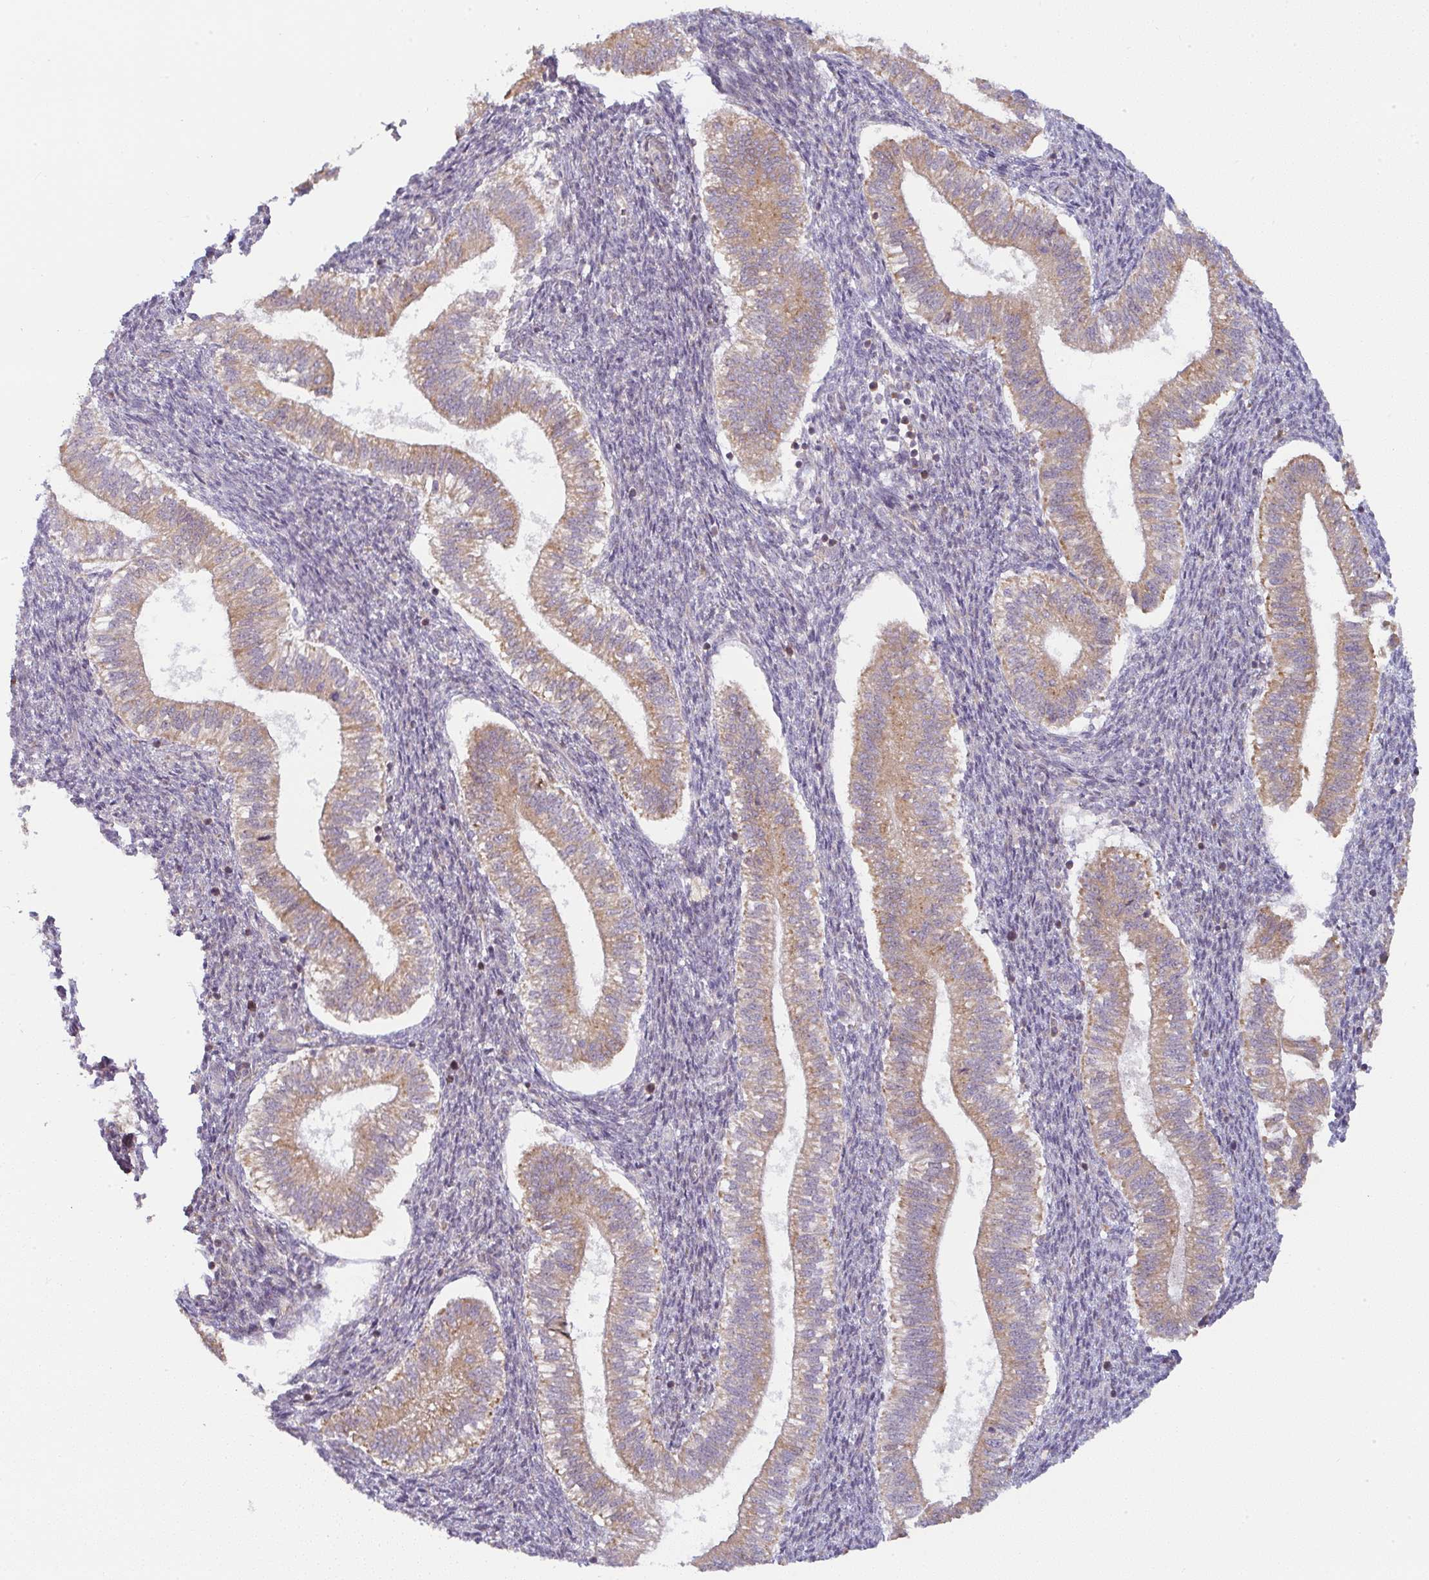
{"staining": {"intensity": "moderate", "quantity": "<25%", "location": "cytoplasmic/membranous"}, "tissue": "endometrium", "cell_type": "Cells in endometrial stroma", "image_type": "normal", "snomed": [{"axis": "morphology", "description": "Normal tissue, NOS"}, {"axis": "topography", "description": "Endometrium"}], "caption": "Endometrium stained with a brown dye displays moderate cytoplasmic/membranous positive expression in approximately <25% of cells in endometrial stroma.", "gene": "MOB1A", "patient": {"sex": "female", "age": 25}}